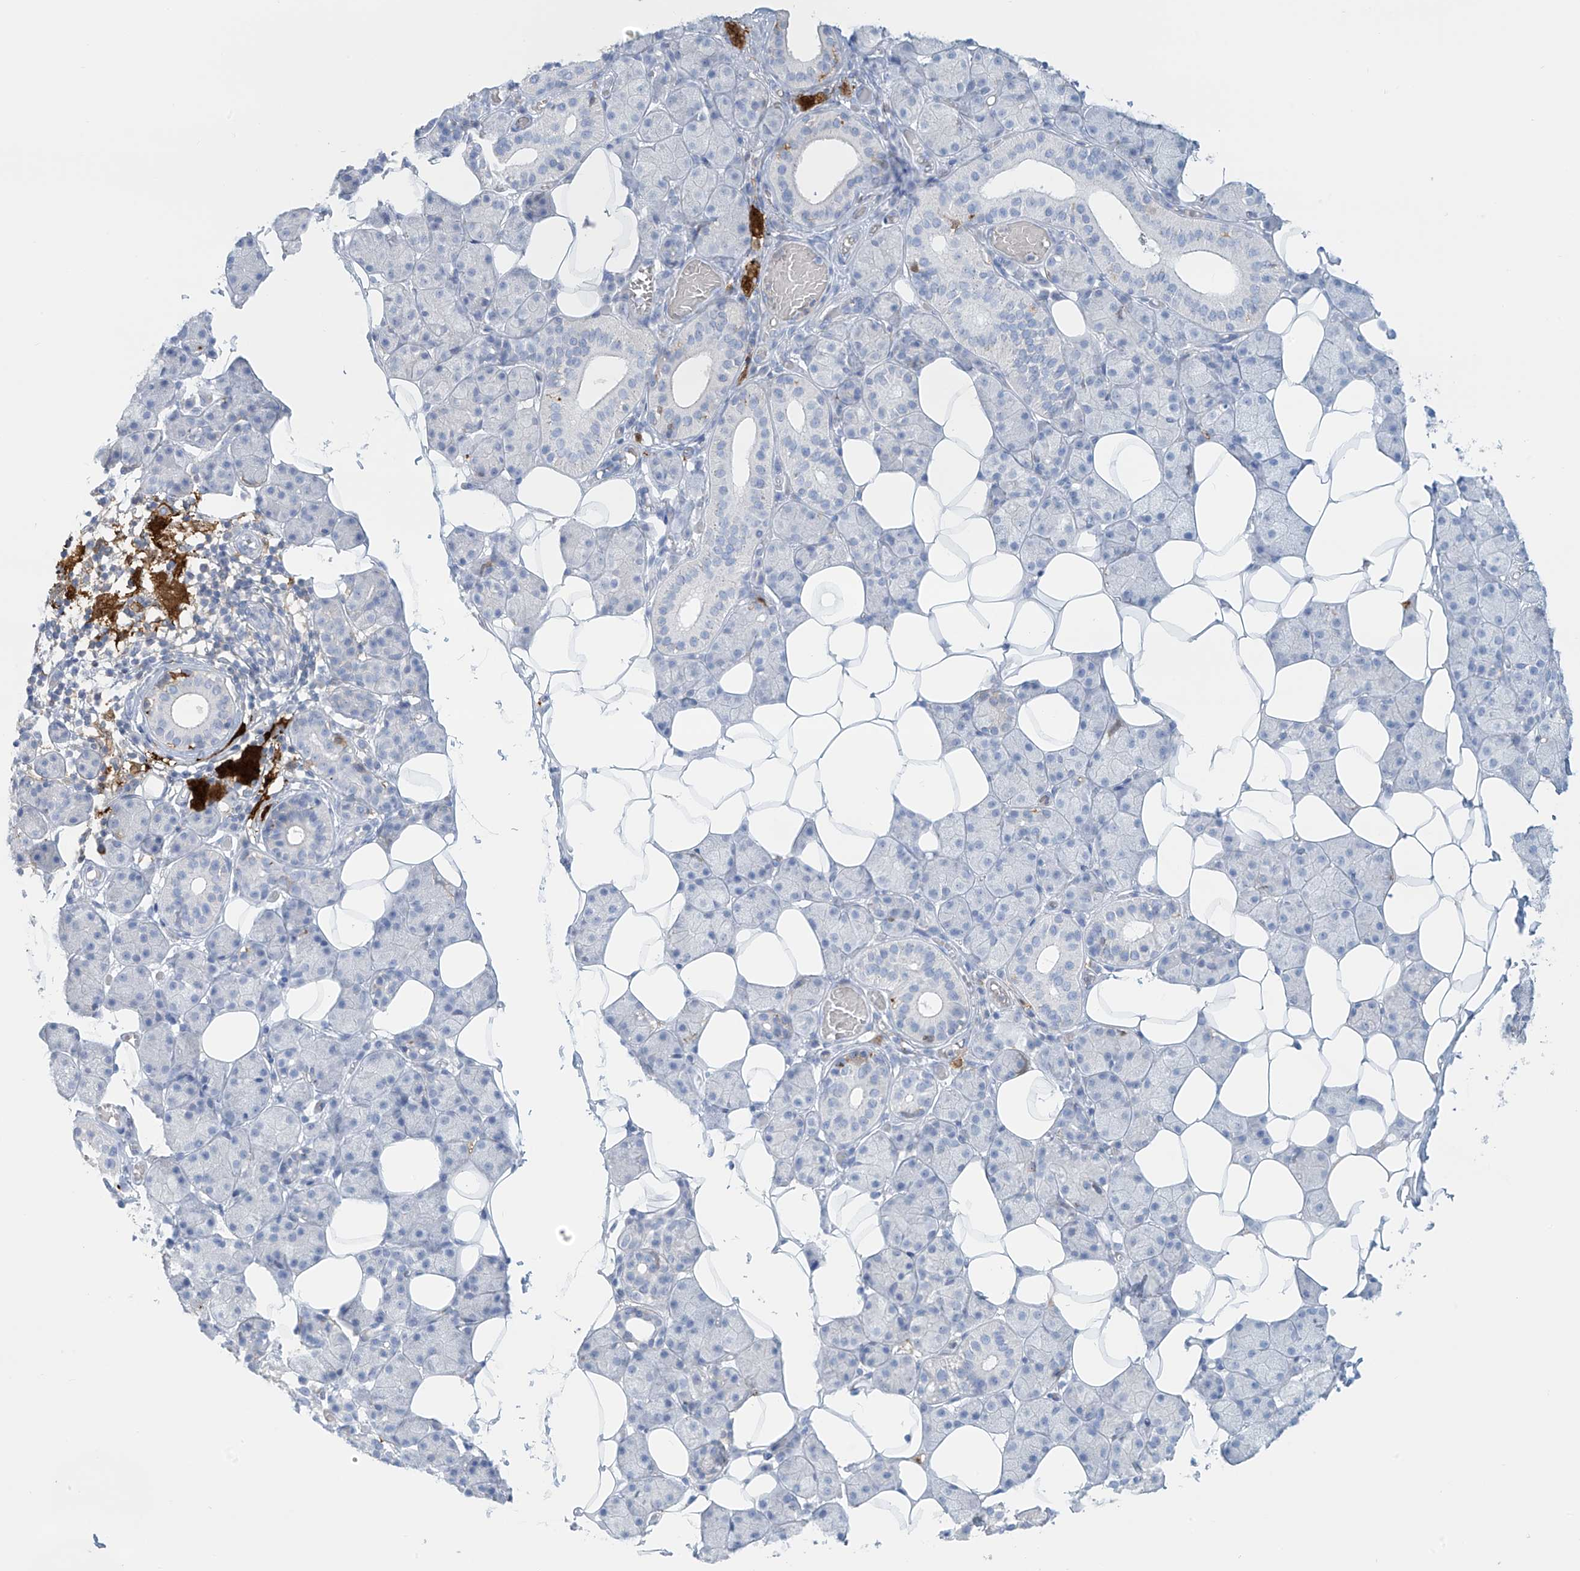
{"staining": {"intensity": "negative", "quantity": "none", "location": "none"}, "tissue": "salivary gland", "cell_type": "Glandular cells", "image_type": "normal", "snomed": [{"axis": "morphology", "description": "Normal tissue, NOS"}, {"axis": "topography", "description": "Salivary gland"}], "caption": "IHC of normal human salivary gland reveals no staining in glandular cells. Nuclei are stained in blue.", "gene": "TRMT2B", "patient": {"sex": "female", "age": 33}}